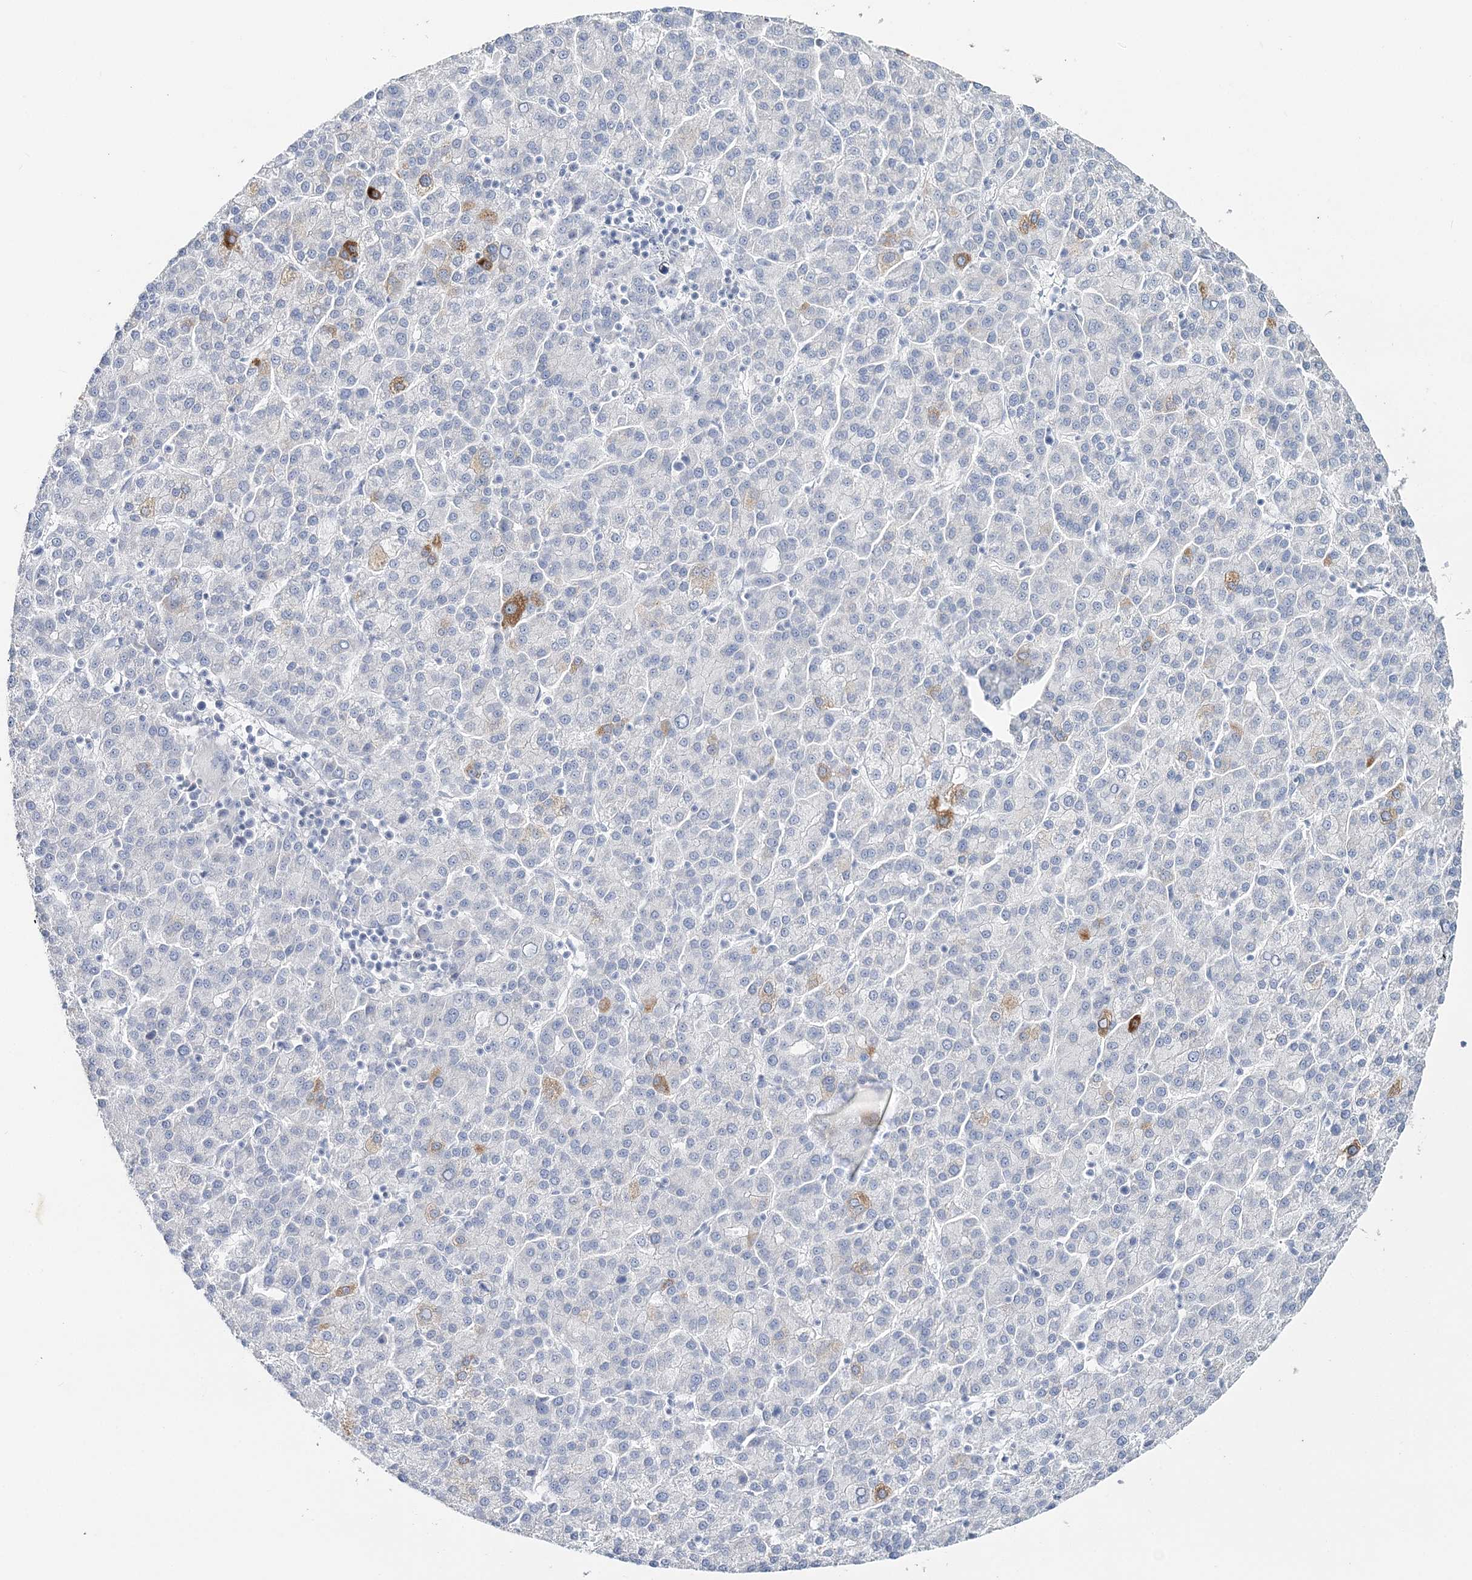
{"staining": {"intensity": "moderate", "quantity": "<25%", "location": "cytoplasmic/membranous"}, "tissue": "liver cancer", "cell_type": "Tumor cells", "image_type": "cancer", "snomed": [{"axis": "morphology", "description": "Carcinoma, Hepatocellular, NOS"}, {"axis": "topography", "description": "Liver"}], "caption": "Tumor cells display low levels of moderate cytoplasmic/membranous positivity in approximately <25% of cells in human hepatocellular carcinoma (liver). The staining is performed using DAB brown chromogen to label protein expression. The nuclei are counter-stained blue using hematoxylin.", "gene": "CYP3A4", "patient": {"sex": "female", "age": 58}}